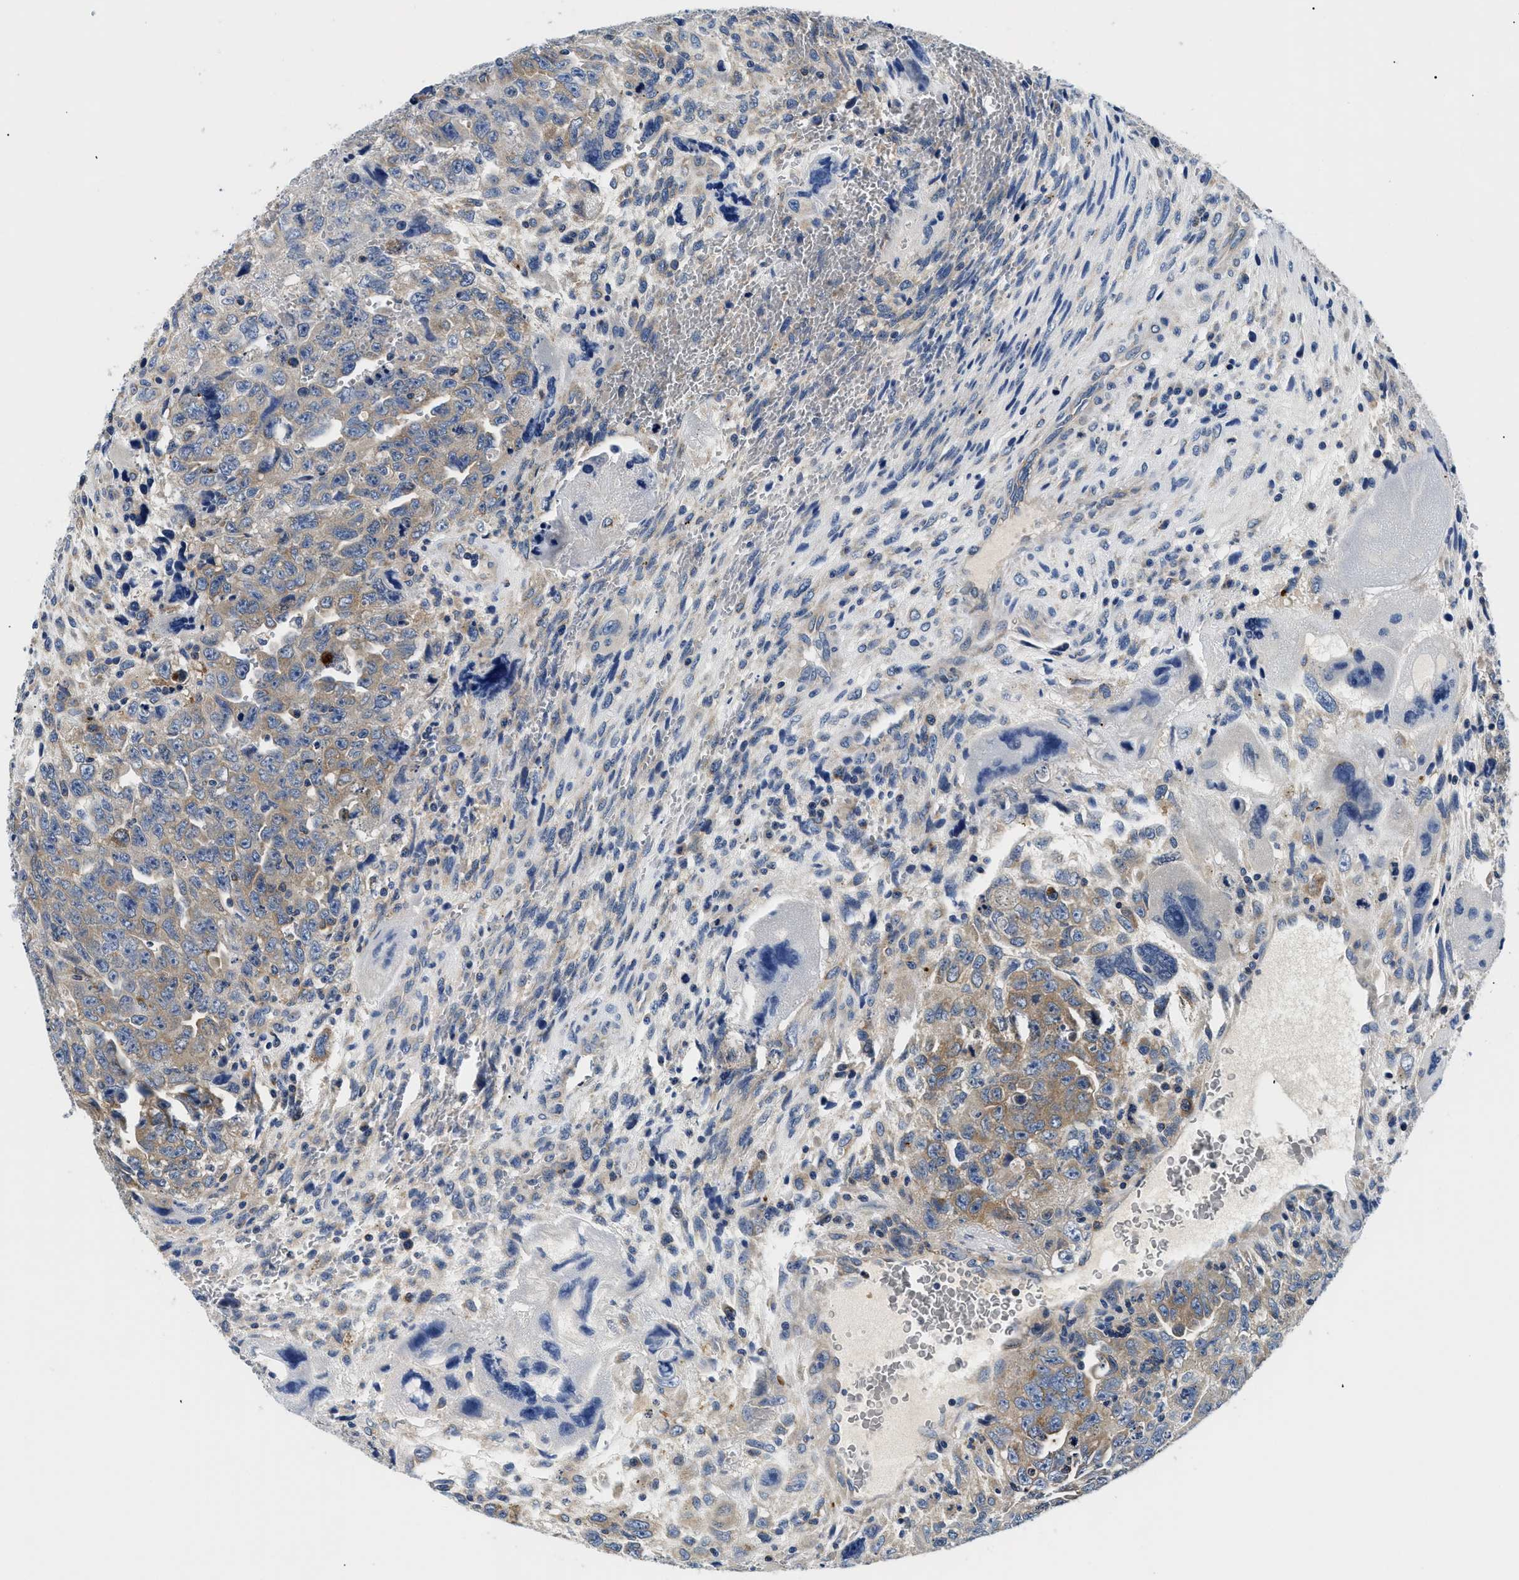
{"staining": {"intensity": "weak", "quantity": "25%-75%", "location": "cytoplasmic/membranous"}, "tissue": "testis cancer", "cell_type": "Tumor cells", "image_type": "cancer", "snomed": [{"axis": "morphology", "description": "Carcinoma, Embryonal, NOS"}, {"axis": "topography", "description": "Testis"}], "caption": "Brown immunohistochemical staining in testis cancer shows weak cytoplasmic/membranous expression in about 25%-75% of tumor cells. (Stains: DAB in brown, nuclei in blue, Microscopy: brightfield microscopy at high magnification).", "gene": "MEA1", "patient": {"sex": "male", "age": 28}}